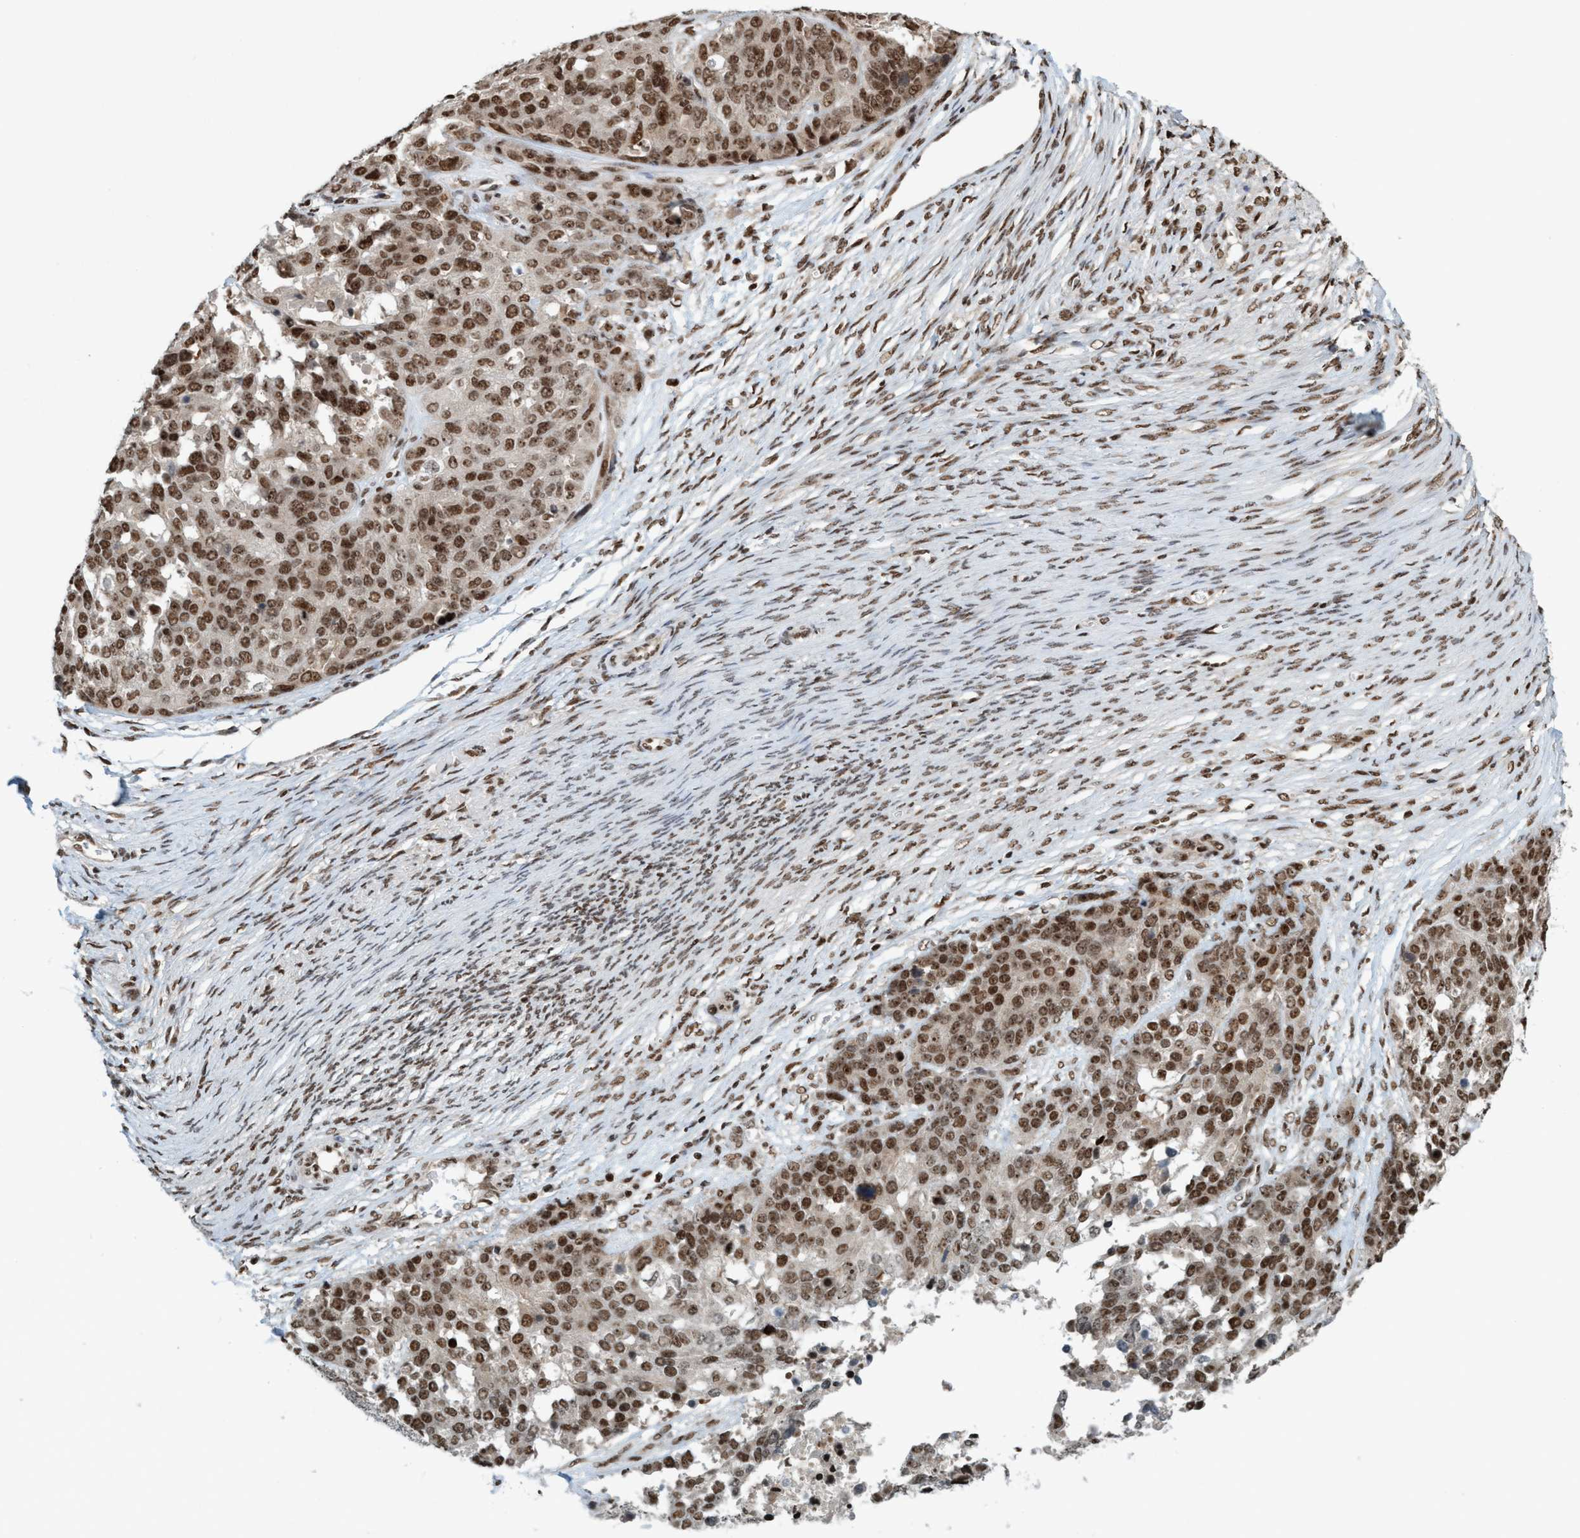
{"staining": {"intensity": "strong", "quantity": ">75%", "location": "nuclear"}, "tissue": "ovarian cancer", "cell_type": "Tumor cells", "image_type": "cancer", "snomed": [{"axis": "morphology", "description": "Cystadenocarcinoma, serous, NOS"}, {"axis": "topography", "description": "Ovary"}], "caption": "Immunohistochemistry (IHC) staining of ovarian serous cystadenocarcinoma, which shows high levels of strong nuclear expression in about >75% of tumor cells indicating strong nuclear protein positivity. The staining was performed using DAB (brown) for protein detection and nuclei were counterstained in hematoxylin (blue).", "gene": "SMCR8", "patient": {"sex": "female", "age": 44}}